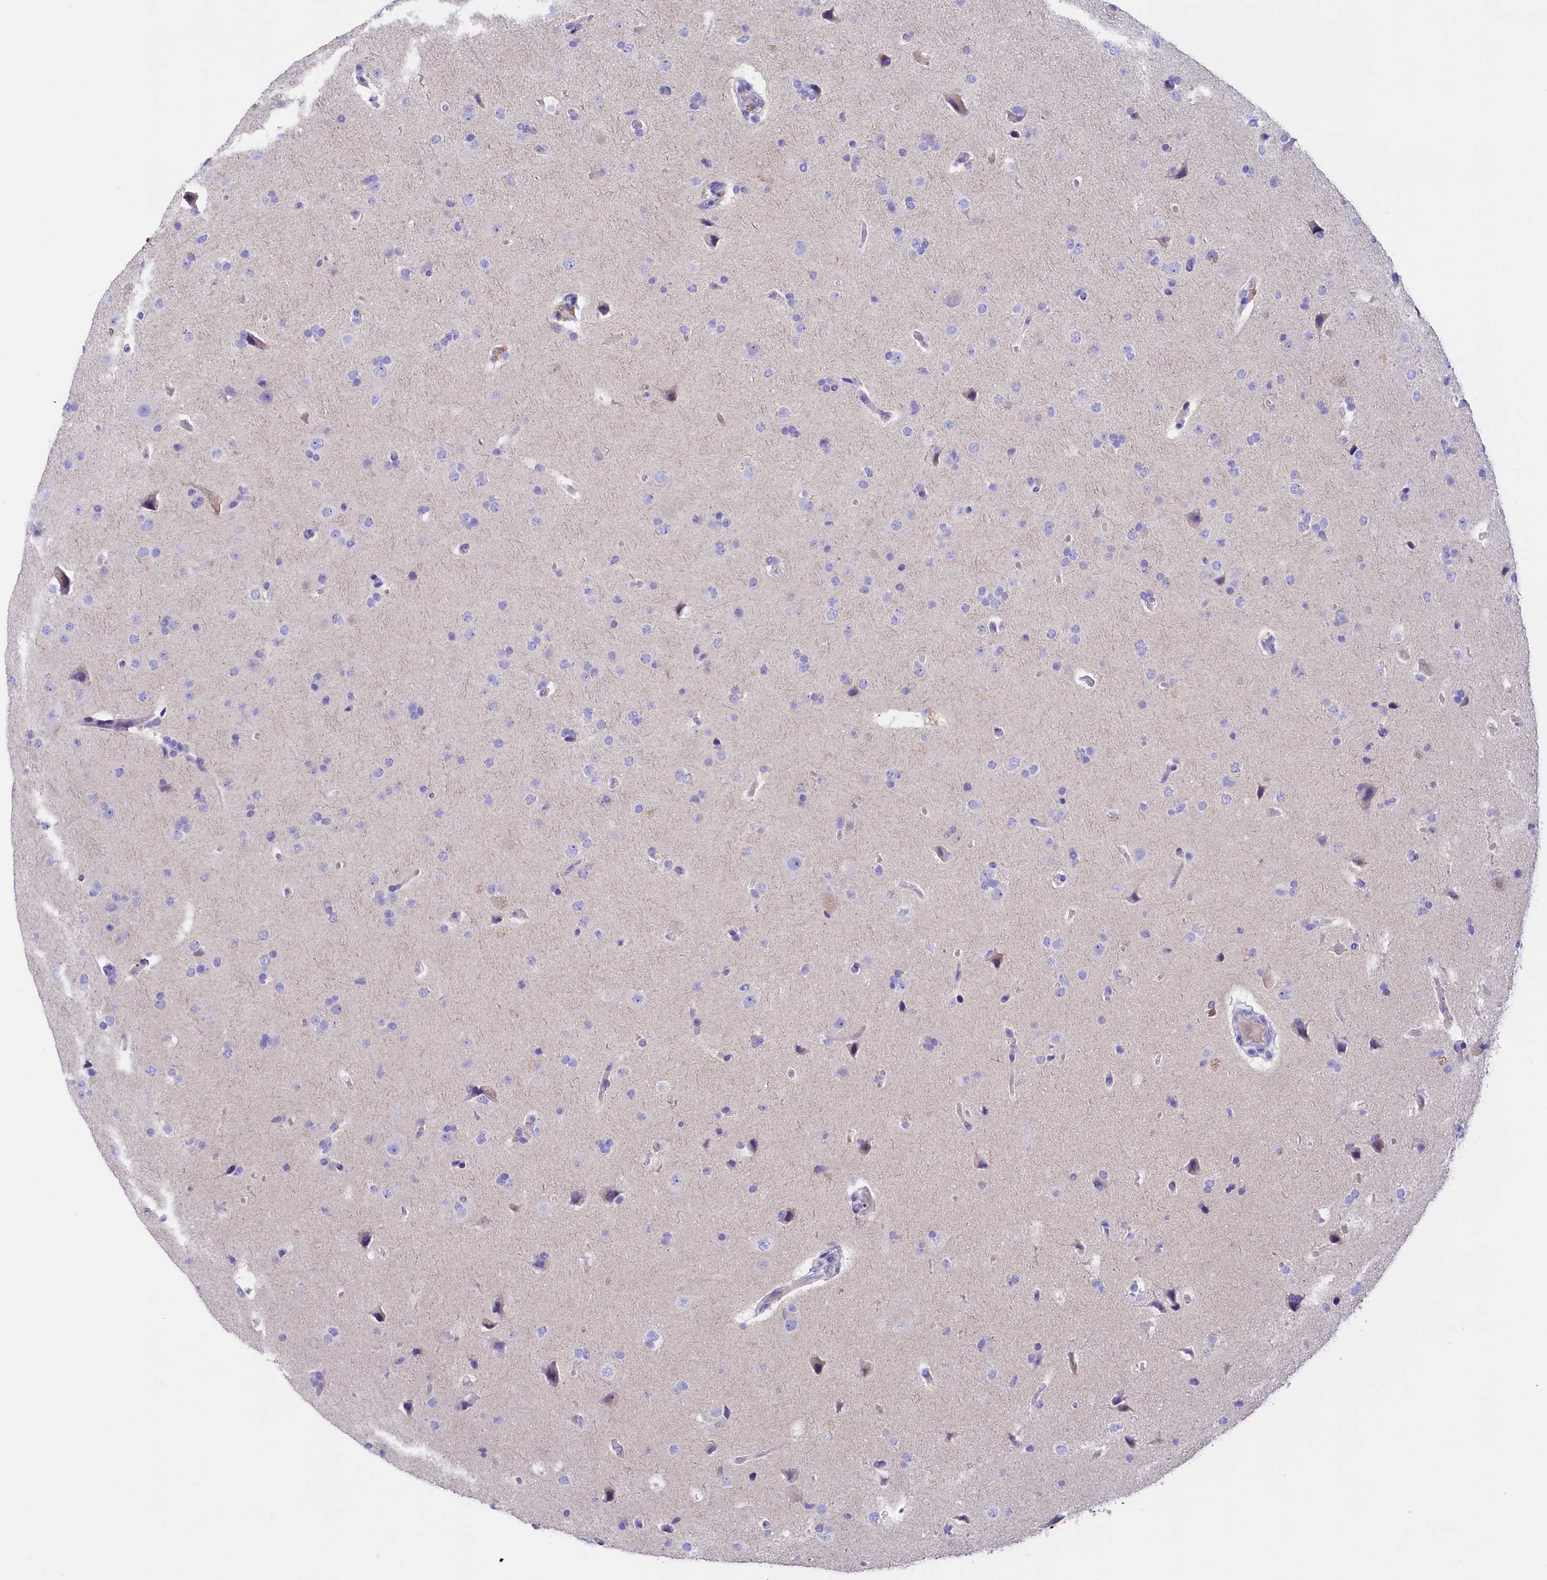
{"staining": {"intensity": "negative", "quantity": "none", "location": "none"}, "tissue": "glioma", "cell_type": "Tumor cells", "image_type": "cancer", "snomed": [{"axis": "morphology", "description": "Glioma, malignant, High grade"}, {"axis": "topography", "description": "Brain"}], "caption": "IHC micrograph of malignant high-grade glioma stained for a protein (brown), which reveals no positivity in tumor cells.", "gene": "SULT2A1", "patient": {"sex": "male", "age": 72}}